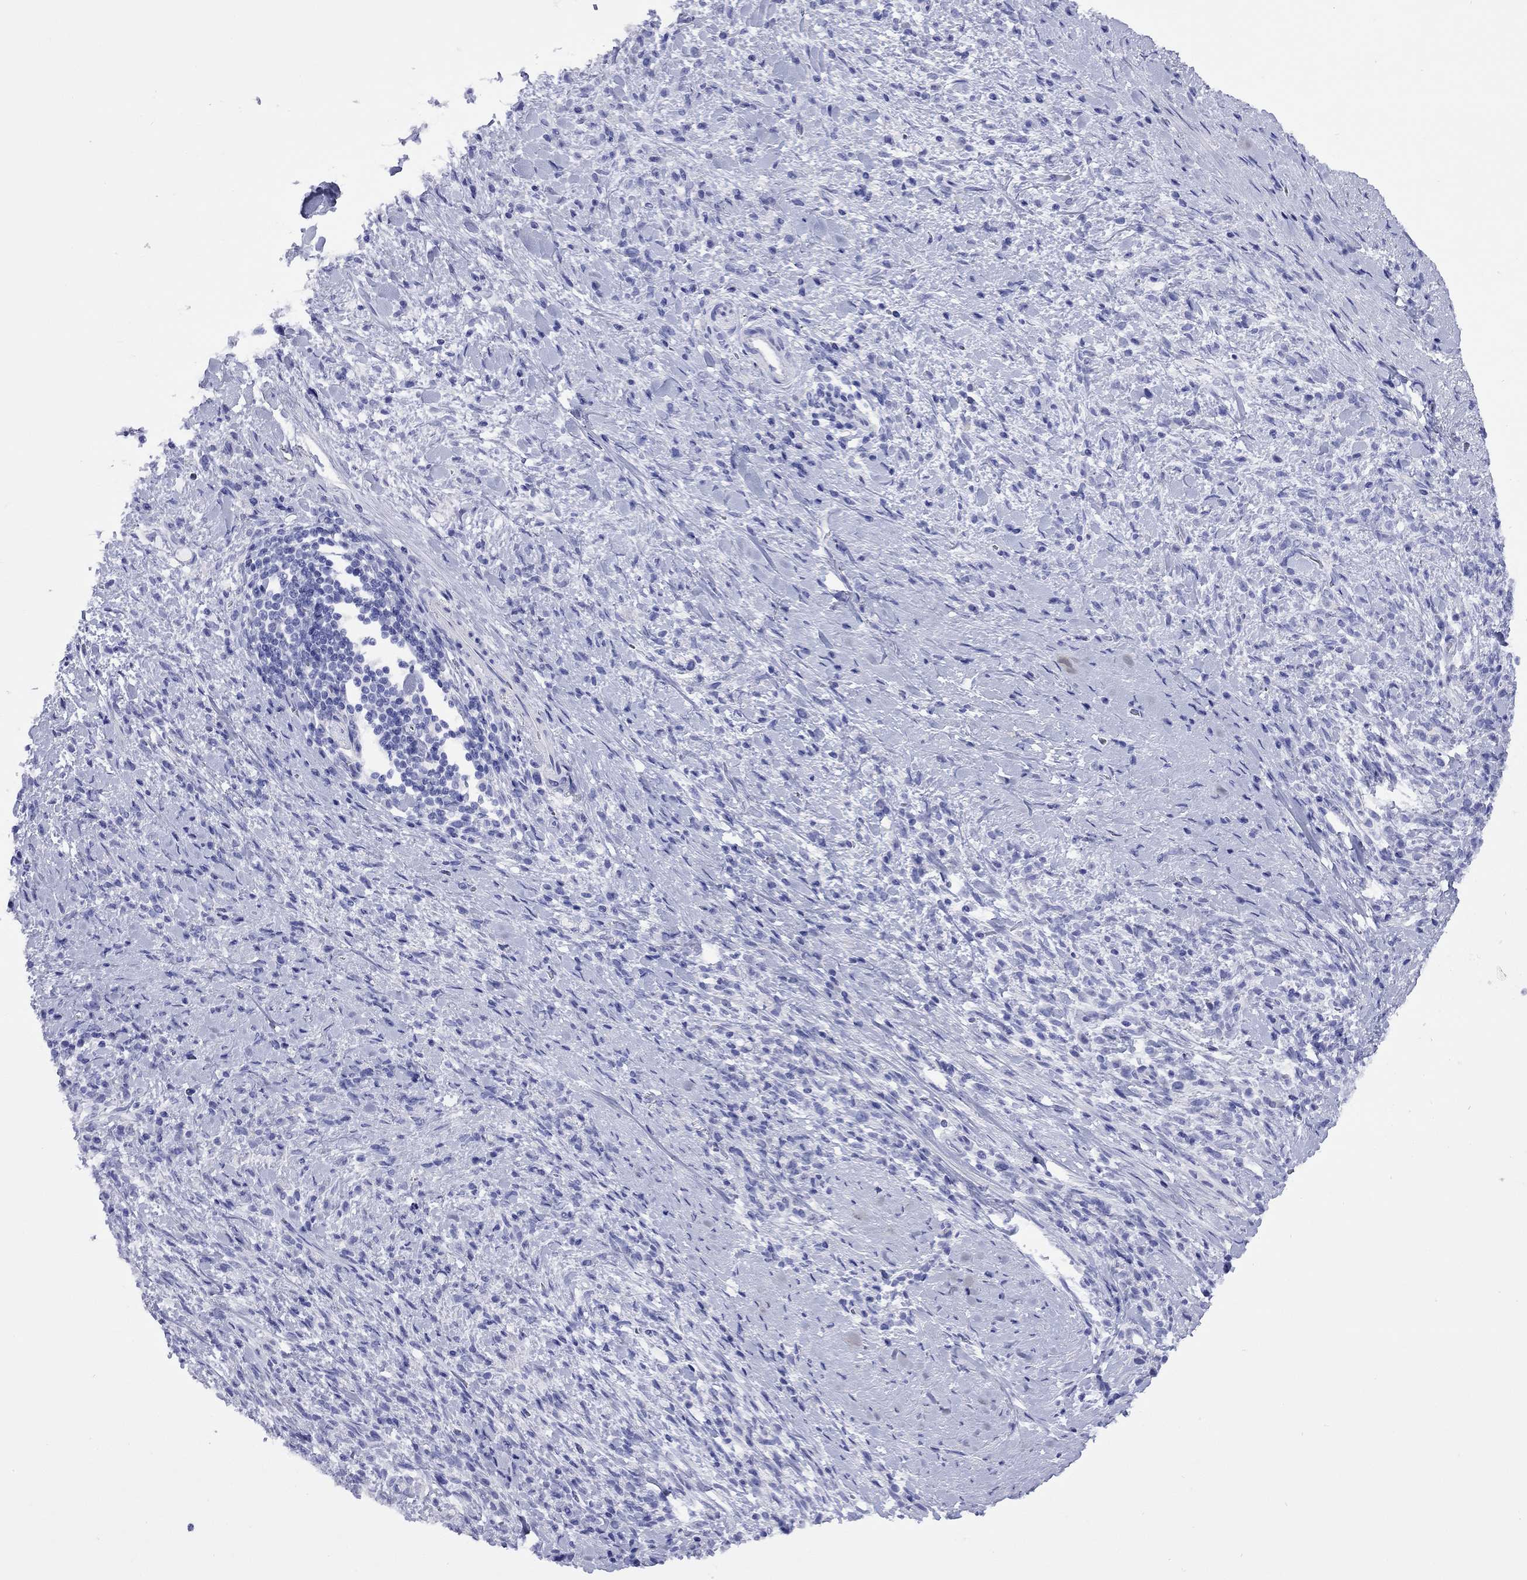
{"staining": {"intensity": "negative", "quantity": "none", "location": "none"}, "tissue": "stomach cancer", "cell_type": "Tumor cells", "image_type": "cancer", "snomed": [{"axis": "morphology", "description": "Adenocarcinoma, NOS"}, {"axis": "topography", "description": "Stomach"}], "caption": "Histopathology image shows no protein expression in tumor cells of stomach cancer tissue.", "gene": "FIGLA", "patient": {"sex": "female", "age": 57}}